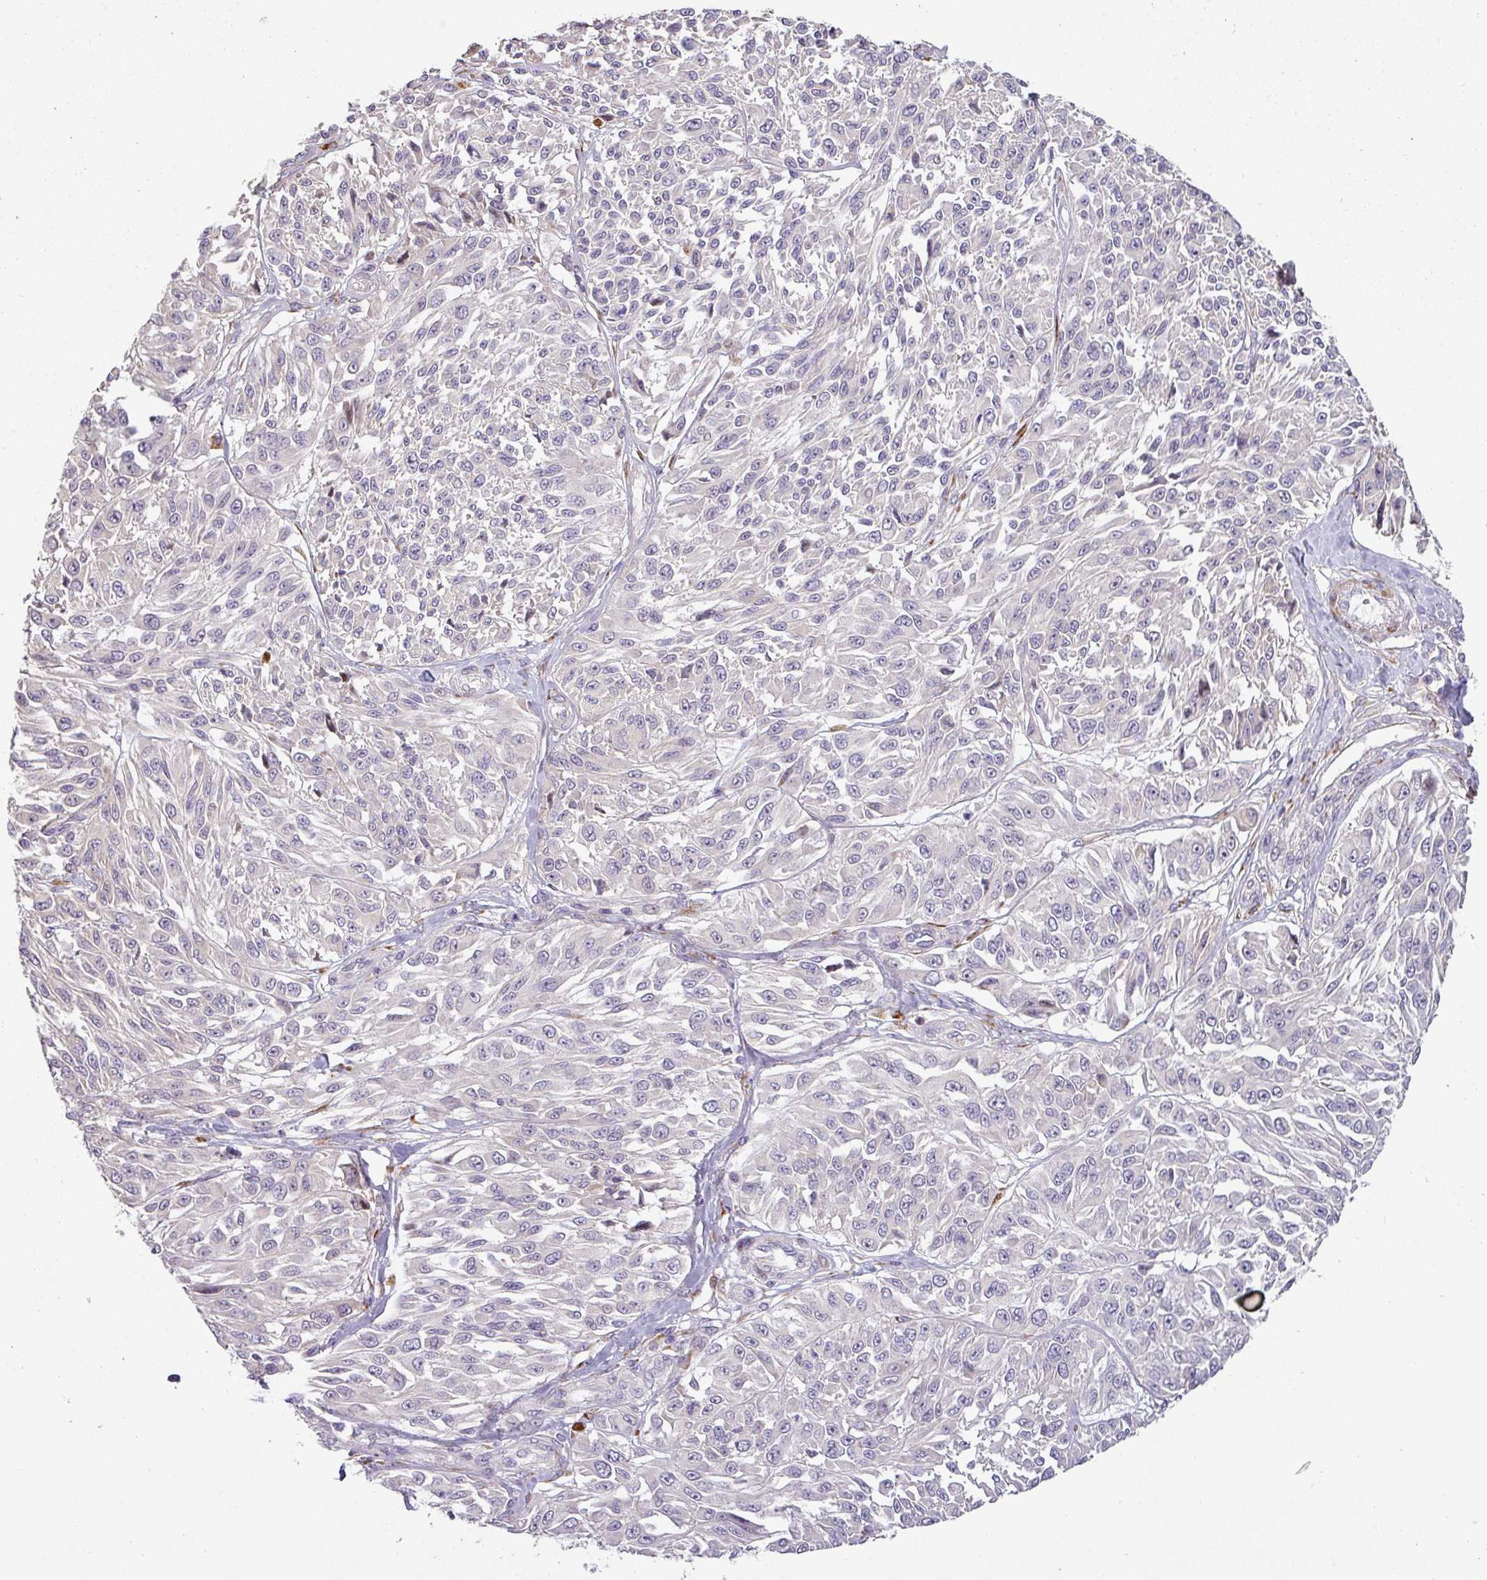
{"staining": {"intensity": "negative", "quantity": "none", "location": "none"}, "tissue": "melanoma", "cell_type": "Tumor cells", "image_type": "cancer", "snomed": [{"axis": "morphology", "description": "Malignant melanoma, NOS"}, {"axis": "topography", "description": "Skin"}], "caption": "Tumor cells show no significant protein staining in melanoma.", "gene": "KLHL3", "patient": {"sex": "male", "age": 94}}